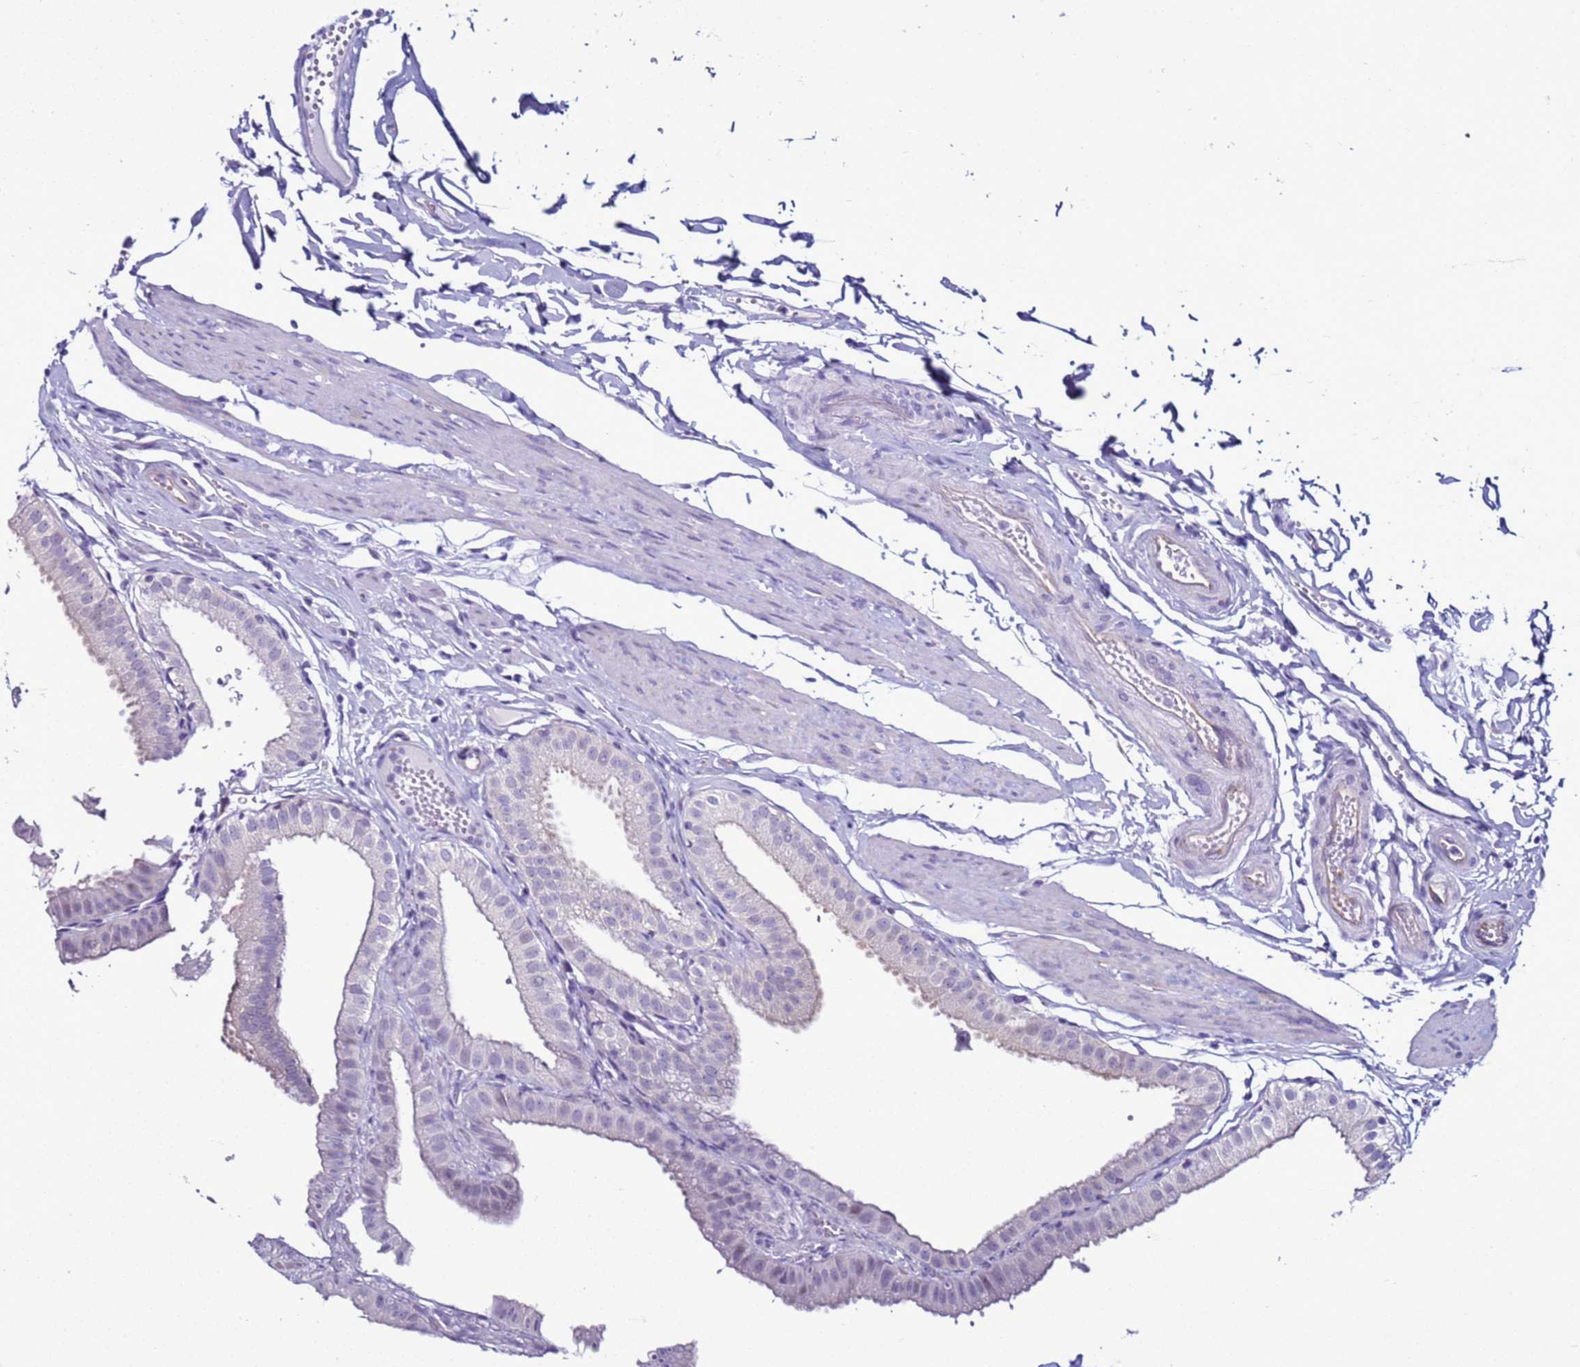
{"staining": {"intensity": "negative", "quantity": "none", "location": "none"}, "tissue": "gallbladder", "cell_type": "Glandular cells", "image_type": "normal", "snomed": [{"axis": "morphology", "description": "Normal tissue, NOS"}, {"axis": "topography", "description": "Gallbladder"}], "caption": "A micrograph of gallbladder stained for a protein demonstrates no brown staining in glandular cells. The staining is performed using DAB brown chromogen with nuclei counter-stained in using hematoxylin.", "gene": "LRRC10B", "patient": {"sex": "female", "age": 61}}